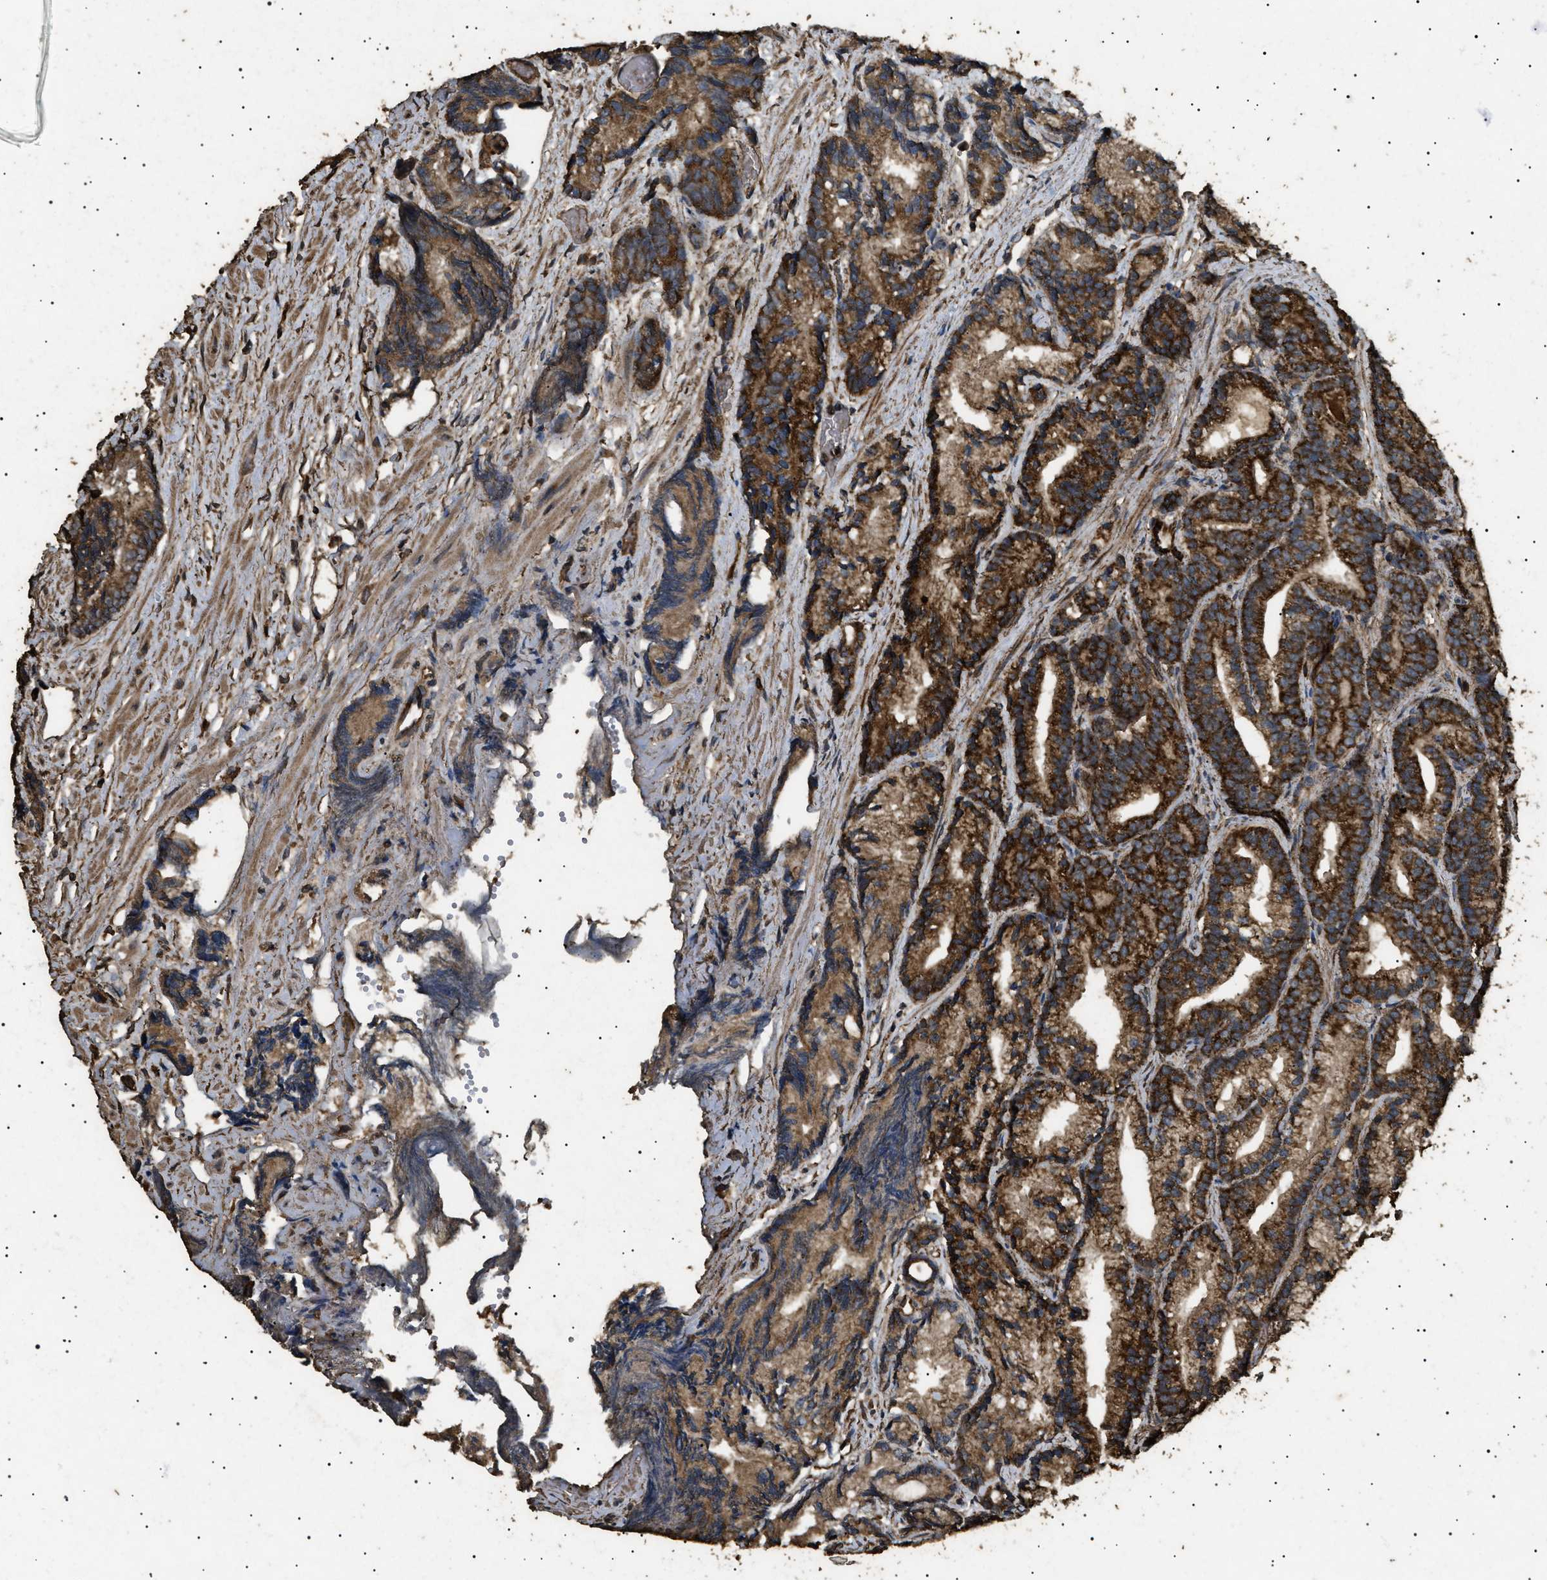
{"staining": {"intensity": "strong", "quantity": ">75%", "location": "cytoplasmic/membranous"}, "tissue": "prostate cancer", "cell_type": "Tumor cells", "image_type": "cancer", "snomed": [{"axis": "morphology", "description": "Adenocarcinoma, Low grade"}, {"axis": "topography", "description": "Prostate"}], "caption": "Protein expression analysis of human adenocarcinoma (low-grade) (prostate) reveals strong cytoplasmic/membranous staining in about >75% of tumor cells.", "gene": "CYRIA", "patient": {"sex": "male", "age": 89}}